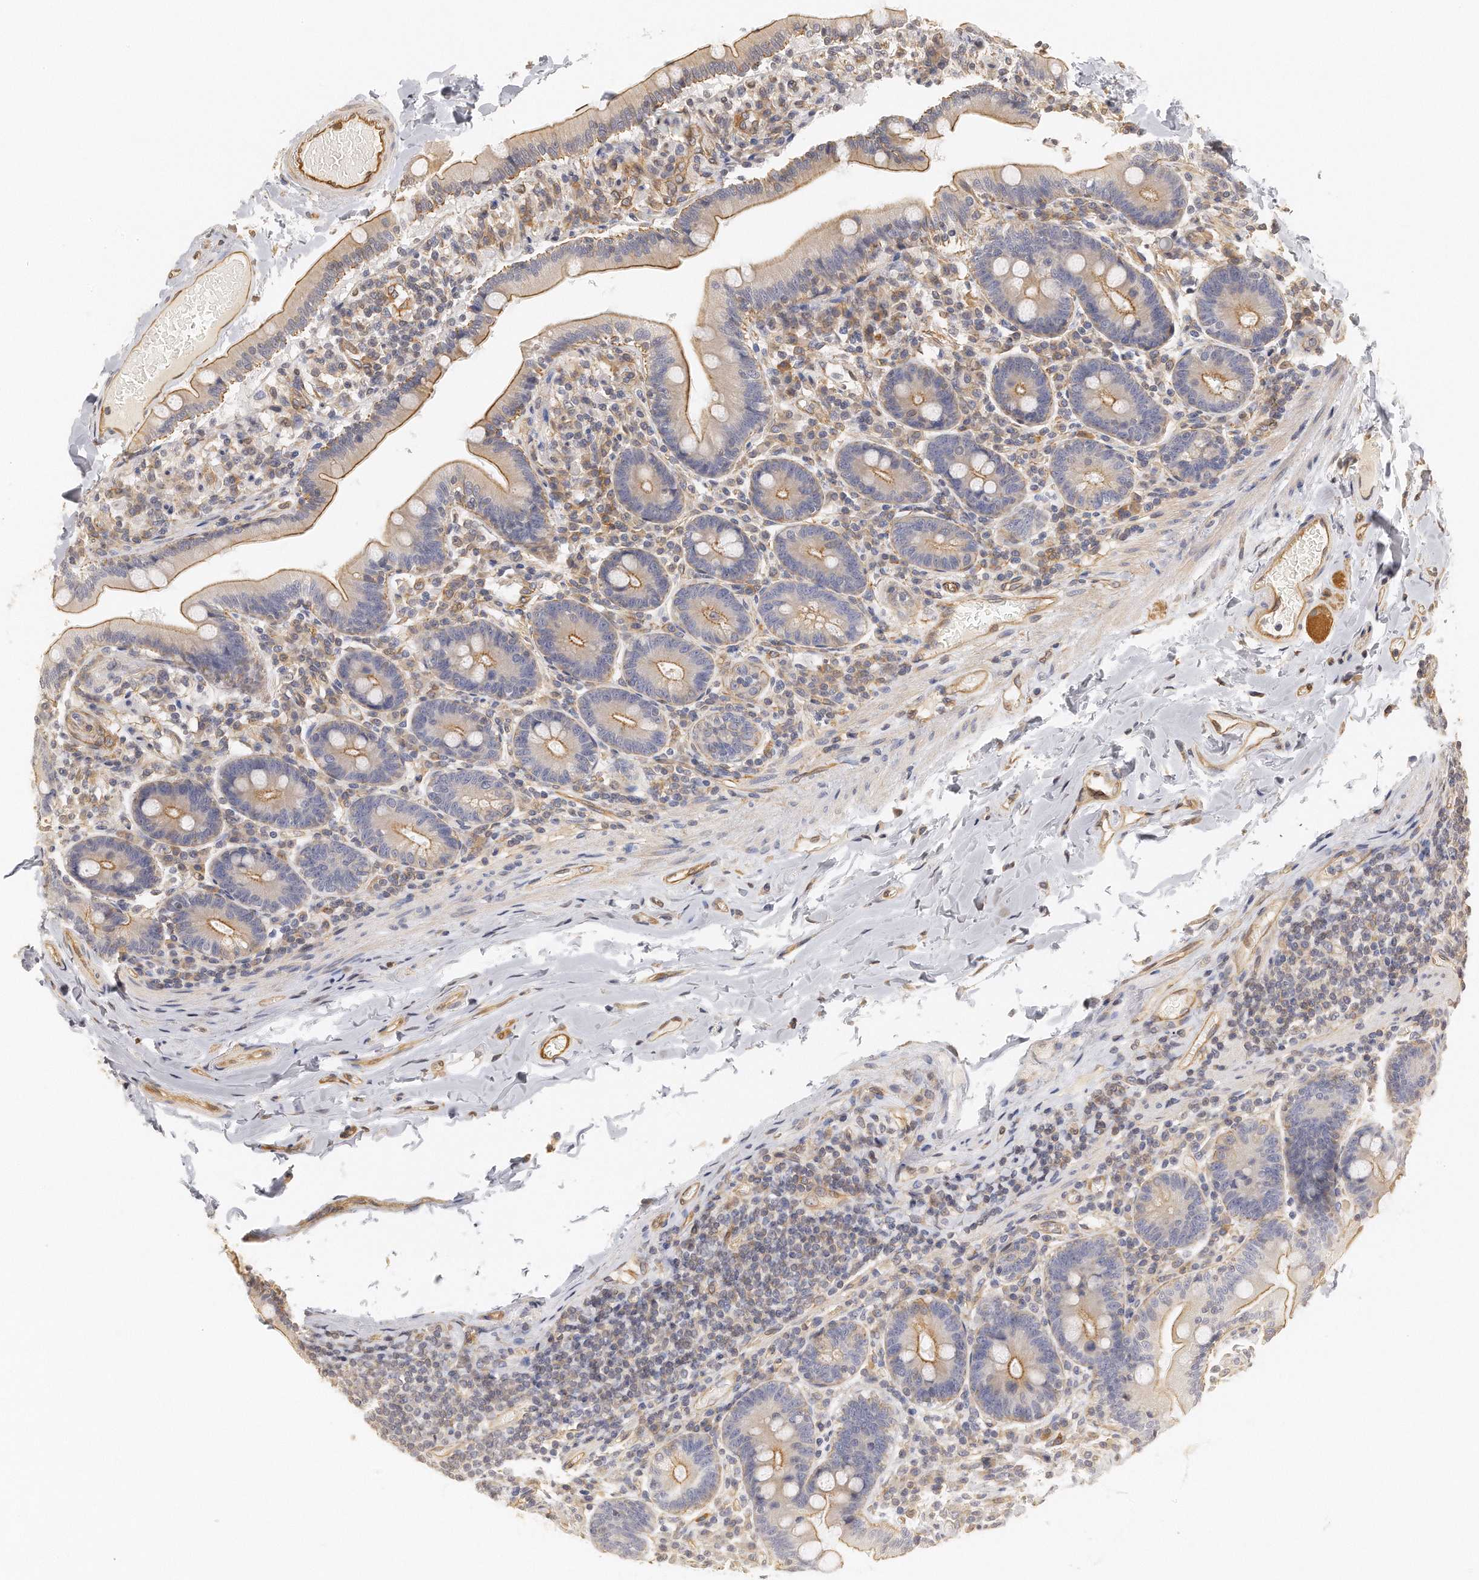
{"staining": {"intensity": "moderate", "quantity": ">75%", "location": "cytoplasmic/membranous"}, "tissue": "duodenum", "cell_type": "Glandular cells", "image_type": "normal", "snomed": [{"axis": "morphology", "description": "Normal tissue, NOS"}, {"axis": "topography", "description": "Duodenum"}], "caption": "DAB (3,3'-diaminobenzidine) immunohistochemical staining of normal human duodenum displays moderate cytoplasmic/membranous protein expression in about >75% of glandular cells.", "gene": "CHST7", "patient": {"sex": "male", "age": 66}}